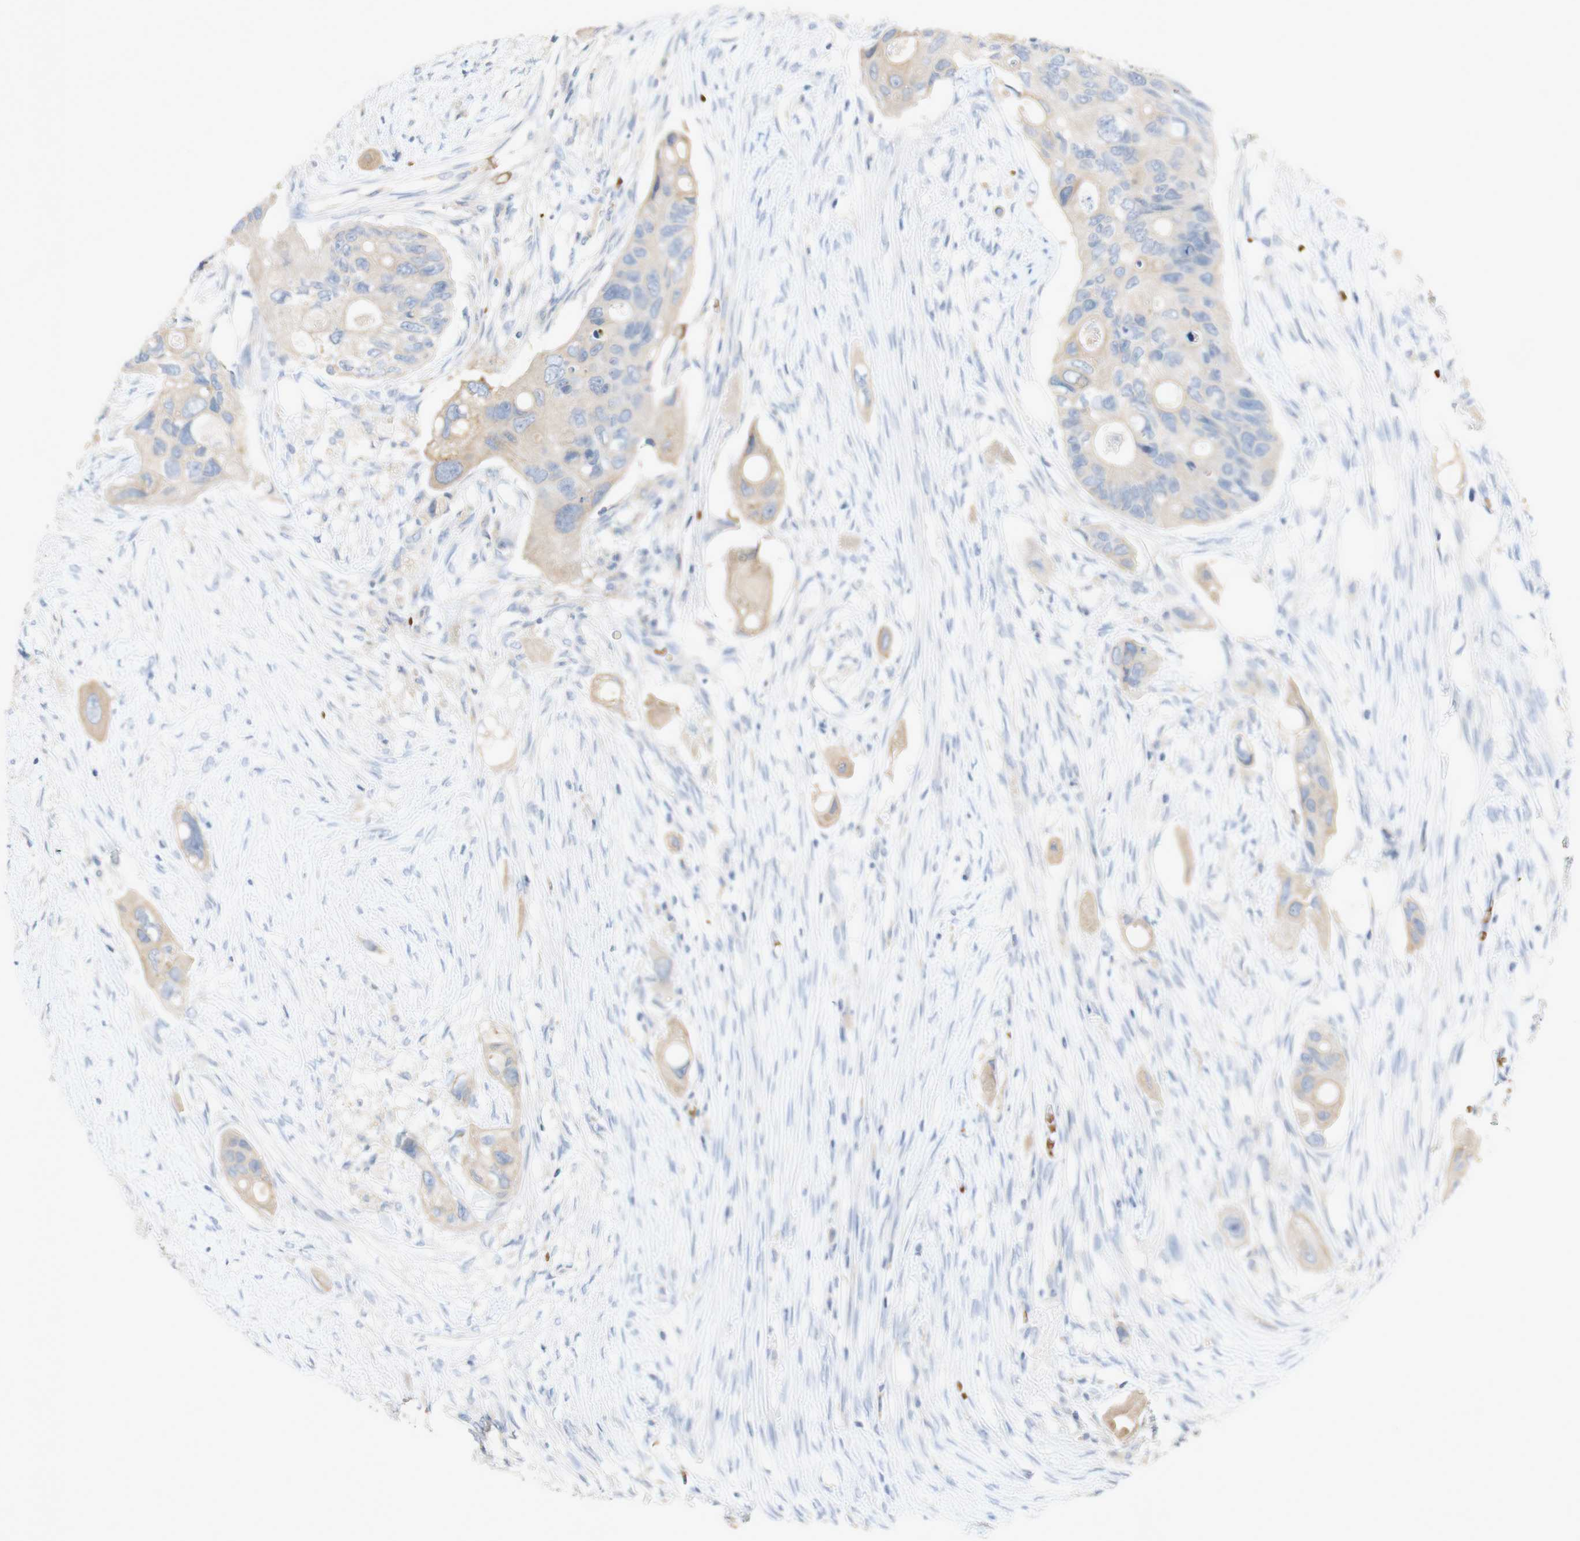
{"staining": {"intensity": "weak", "quantity": "<25%", "location": "cytoplasmic/membranous"}, "tissue": "colorectal cancer", "cell_type": "Tumor cells", "image_type": "cancer", "snomed": [{"axis": "morphology", "description": "Adenocarcinoma, NOS"}, {"axis": "topography", "description": "Colon"}], "caption": "High power microscopy image of an immunohistochemistry (IHC) image of colorectal cancer, revealing no significant positivity in tumor cells.", "gene": "EPO", "patient": {"sex": "female", "age": 57}}